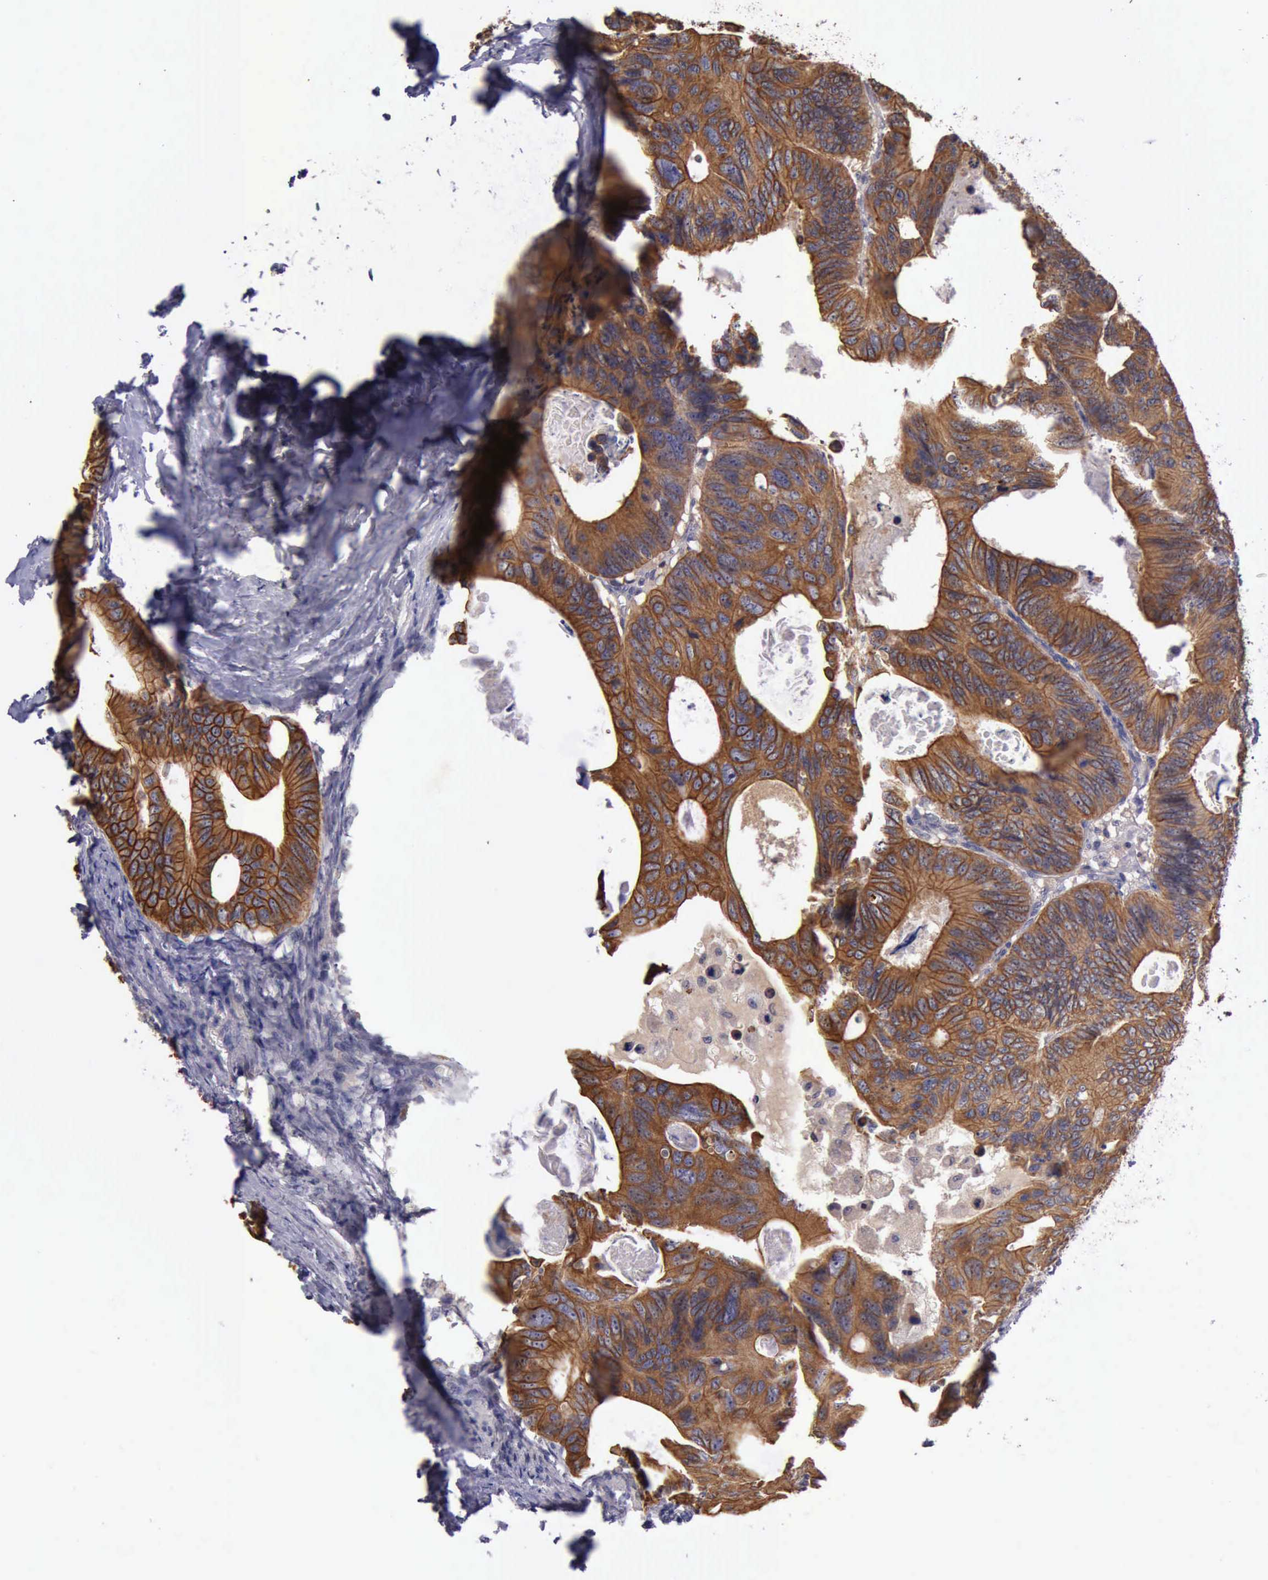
{"staining": {"intensity": "moderate", "quantity": ">75%", "location": "cytoplasmic/membranous"}, "tissue": "colorectal cancer", "cell_type": "Tumor cells", "image_type": "cancer", "snomed": [{"axis": "morphology", "description": "Adenocarcinoma, NOS"}, {"axis": "topography", "description": "Colon"}], "caption": "Tumor cells show moderate cytoplasmic/membranous staining in approximately >75% of cells in adenocarcinoma (colorectal). Immunohistochemistry (ihc) stains the protein in brown and the nuclei are stained blue.", "gene": "RAB39B", "patient": {"sex": "female", "age": 55}}